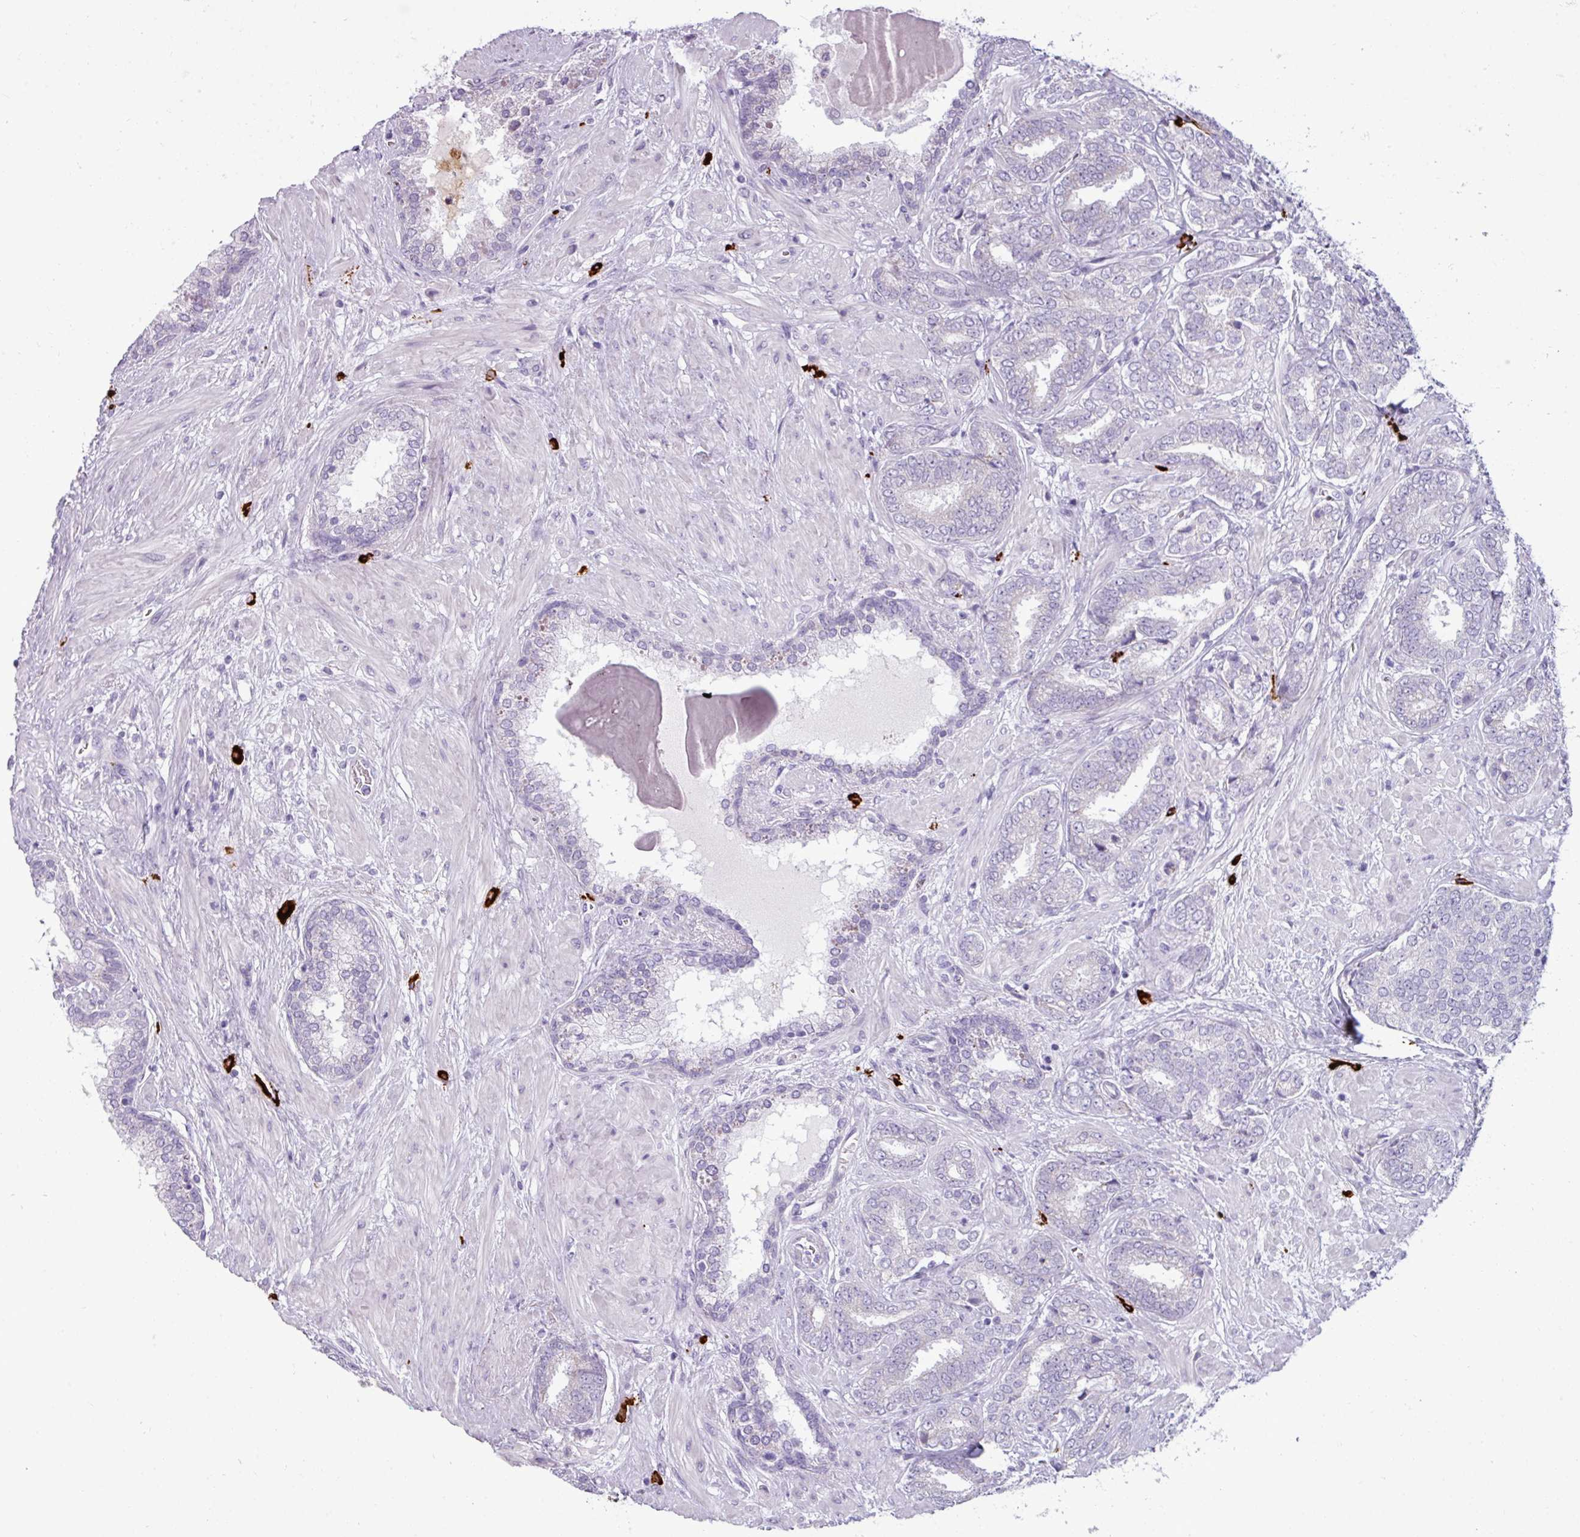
{"staining": {"intensity": "negative", "quantity": "none", "location": "none"}, "tissue": "prostate cancer", "cell_type": "Tumor cells", "image_type": "cancer", "snomed": [{"axis": "morphology", "description": "Adenocarcinoma, High grade"}, {"axis": "topography", "description": "Prostate"}], "caption": "A photomicrograph of human prostate cancer (high-grade adenocarcinoma) is negative for staining in tumor cells.", "gene": "TRIM39", "patient": {"sex": "male", "age": 72}}